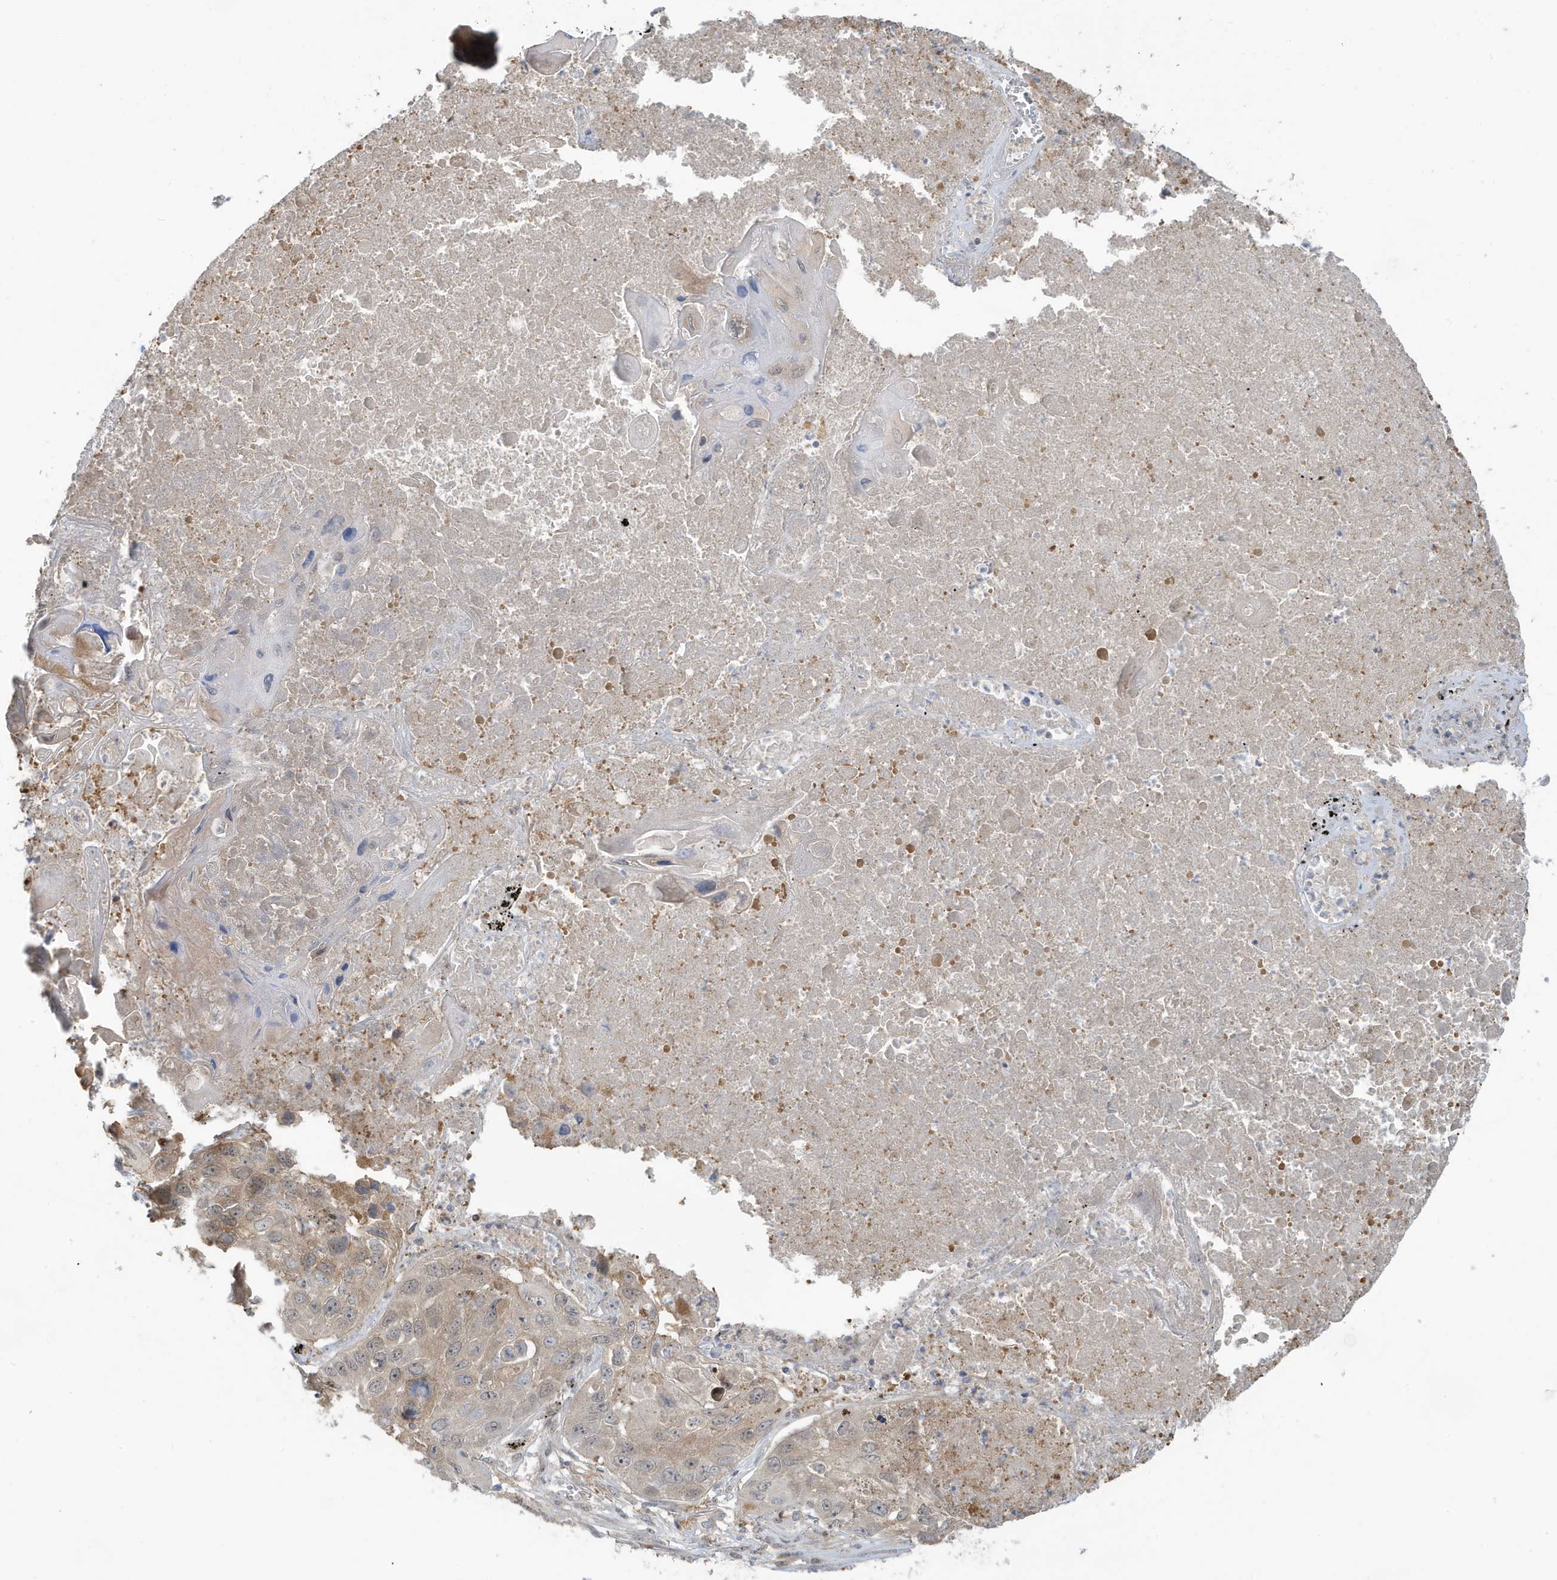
{"staining": {"intensity": "weak", "quantity": "25%-75%", "location": "cytoplasmic/membranous"}, "tissue": "lung cancer", "cell_type": "Tumor cells", "image_type": "cancer", "snomed": [{"axis": "morphology", "description": "Squamous cell carcinoma, NOS"}, {"axis": "topography", "description": "Lung"}], "caption": "Protein expression by immunohistochemistry displays weak cytoplasmic/membranous staining in approximately 25%-75% of tumor cells in lung cancer (squamous cell carcinoma). Nuclei are stained in blue.", "gene": "PRRT3", "patient": {"sex": "male", "age": 61}}